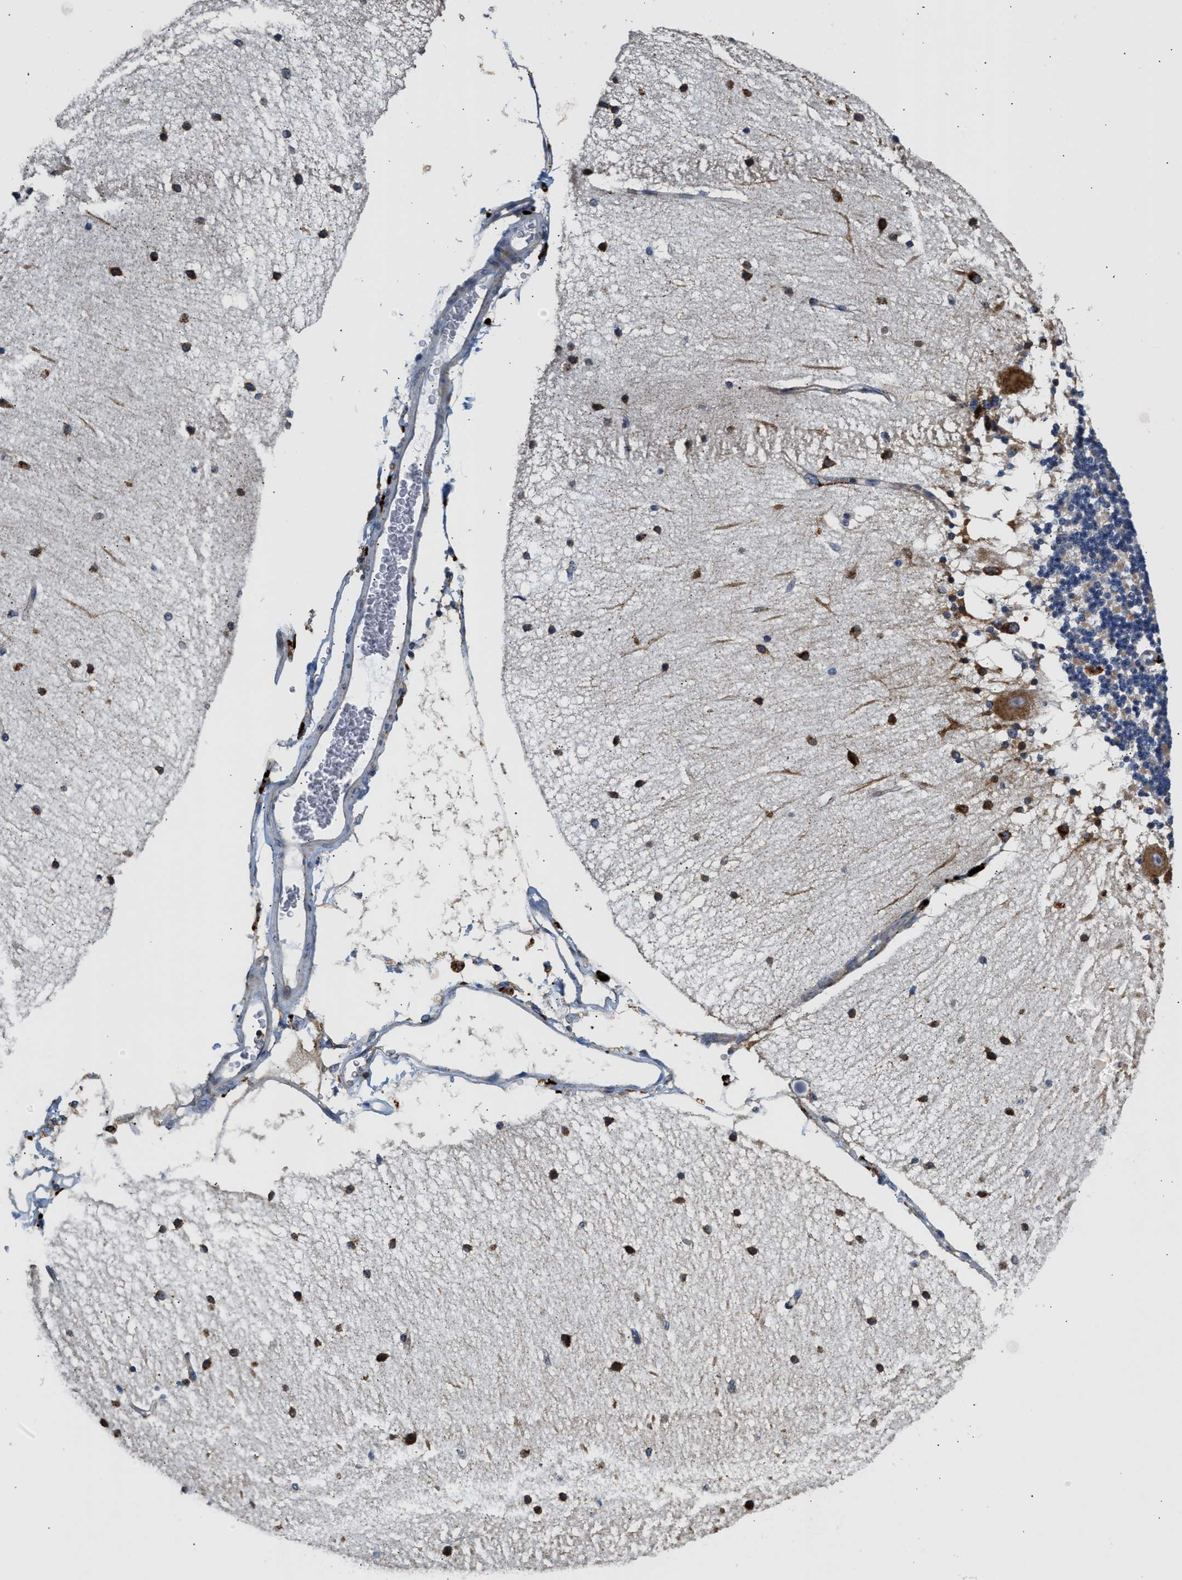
{"staining": {"intensity": "moderate", "quantity": "<25%", "location": "cytoplasmic/membranous"}, "tissue": "cerebellum", "cell_type": "Cells in granular layer", "image_type": "normal", "snomed": [{"axis": "morphology", "description": "Normal tissue, NOS"}, {"axis": "topography", "description": "Cerebellum"}], "caption": "This histopathology image displays normal cerebellum stained with immunohistochemistry (IHC) to label a protein in brown. The cytoplasmic/membranous of cells in granular layer show moderate positivity for the protein. Nuclei are counter-stained blue.", "gene": "AMZ1", "patient": {"sex": "female", "age": 54}}